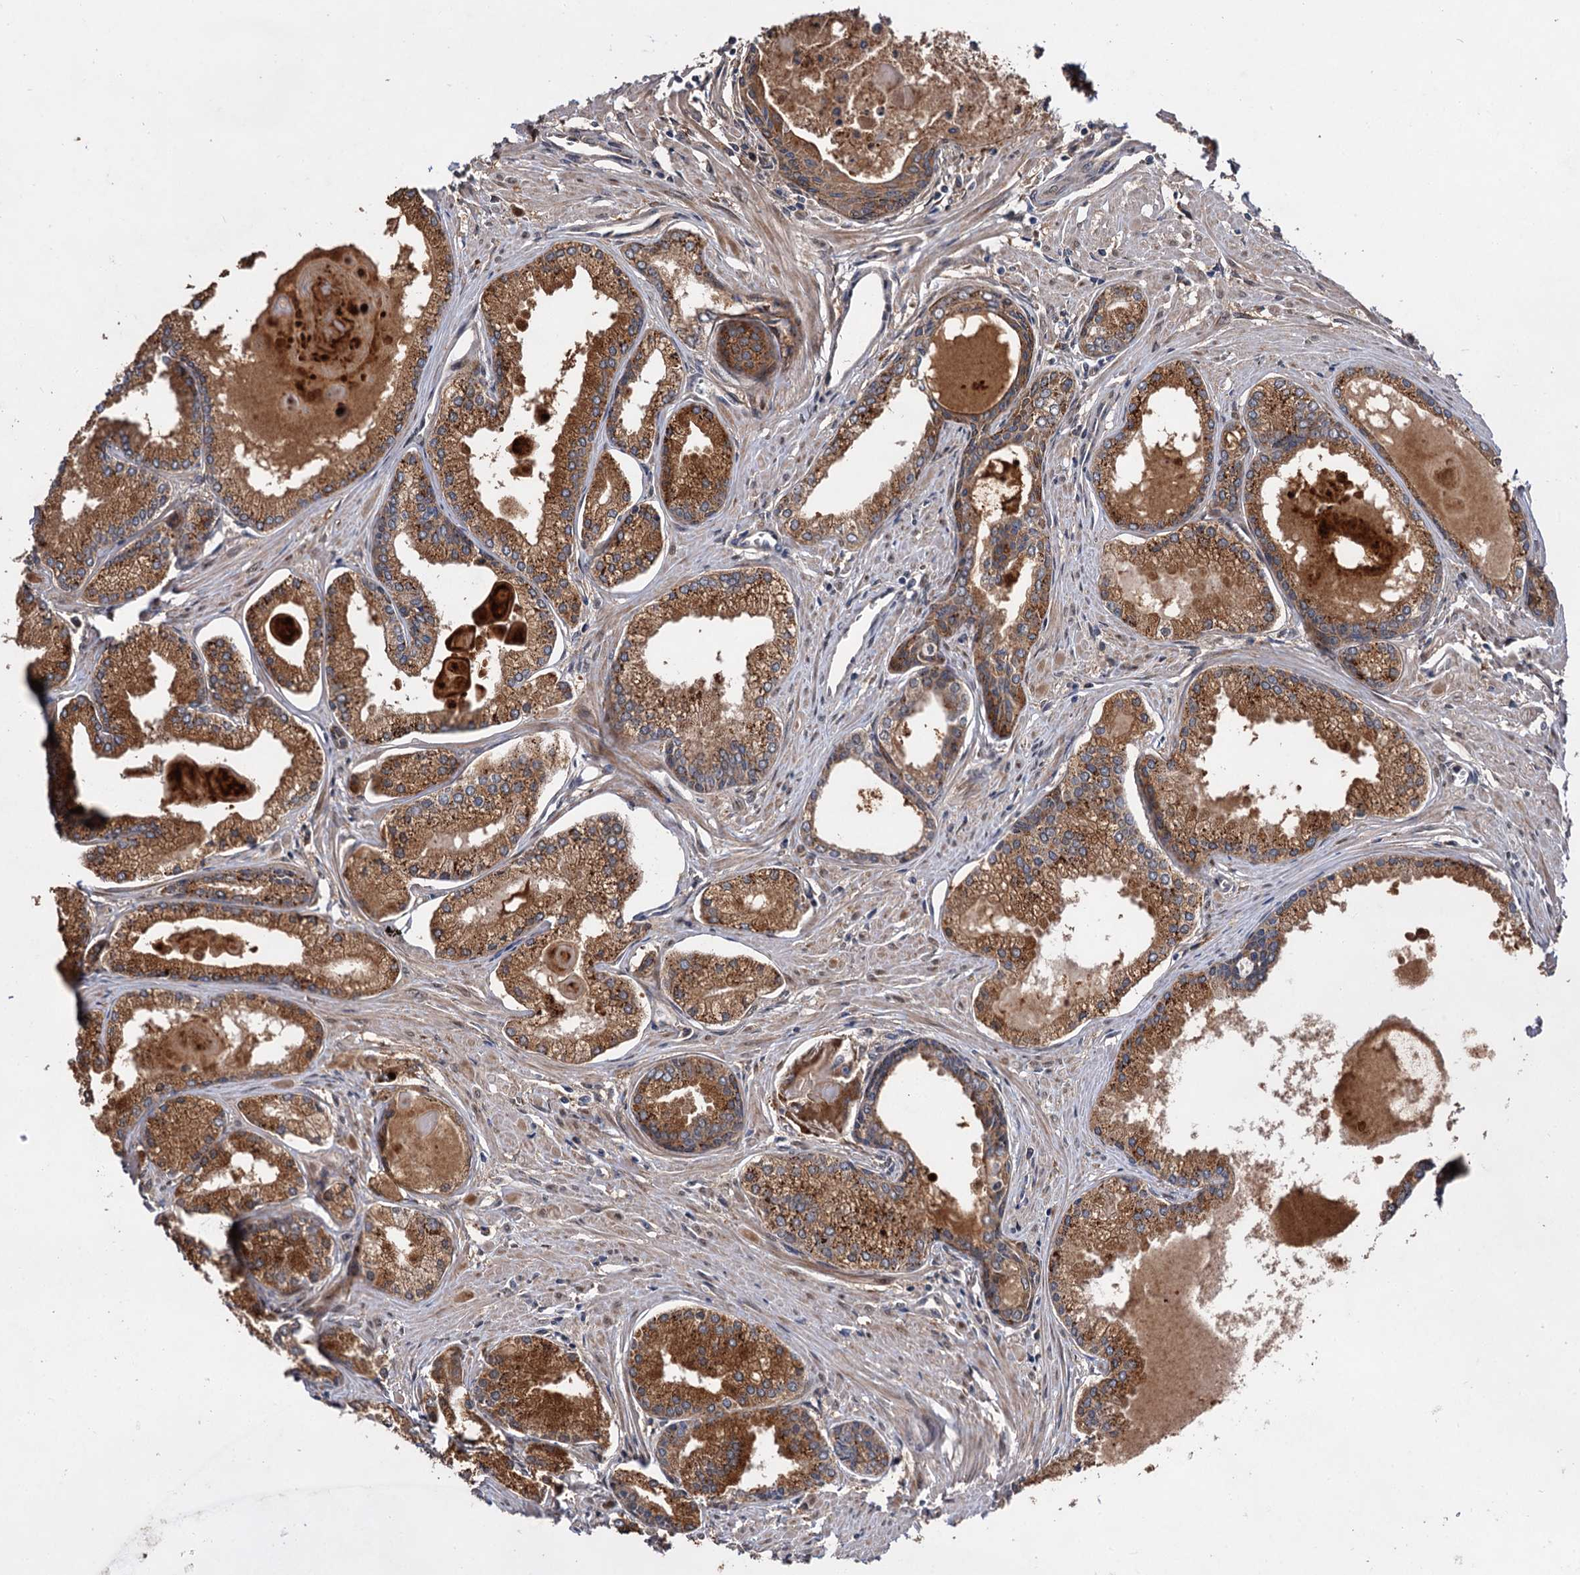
{"staining": {"intensity": "moderate", "quantity": ">75%", "location": "cytoplasmic/membranous"}, "tissue": "prostate cancer", "cell_type": "Tumor cells", "image_type": "cancer", "snomed": [{"axis": "morphology", "description": "Adenocarcinoma, High grade"}, {"axis": "topography", "description": "Prostate"}], "caption": "The immunohistochemical stain highlights moderate cytoplasmic/membranous staining in tumor cells of adenocarcinoma (high-grade) (prostate) tissue.", "gene": "NAA25", "patient": {"sex": "male", "age": 68}}